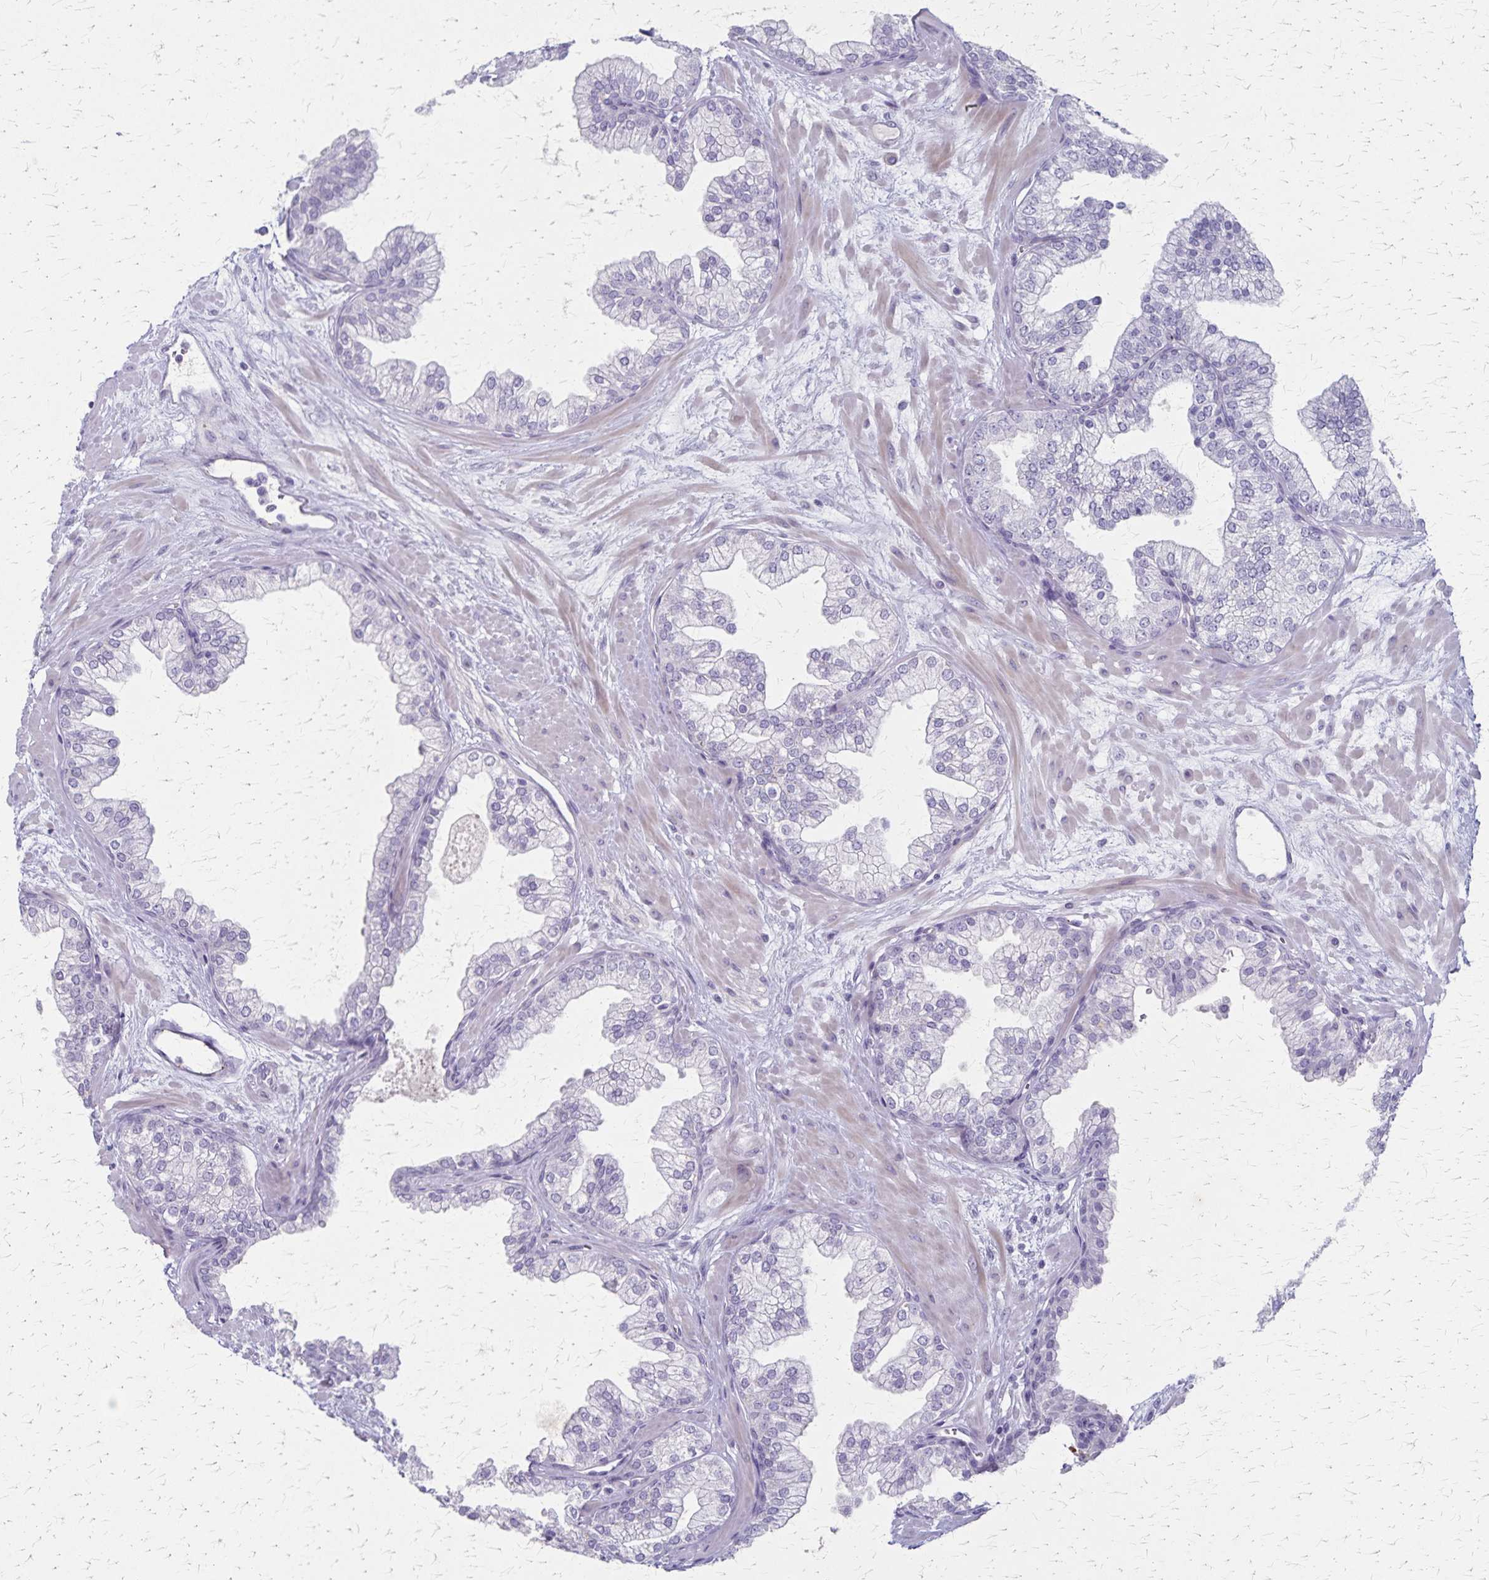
{"staining": {"intensity": "negative", "quantity": "none", "location": "none"}, "tissue": "prostate", "cell_type": "Glandular cells", "image_type": "normal", "snomed": [{"axis": "morphology", "description": "Normal tissue, NOS"}, {"axis": "topography", "description": "Prostate"}, {"axis": "topography", "description": "Peripheral nerve tissue"}], "caption": "Immunohistochemical staining of unremarkable human prostate exhibits no significant expression in glandular cells.", "gene": "RASL10B", "patient": {"sex": "male", "age": 61}}